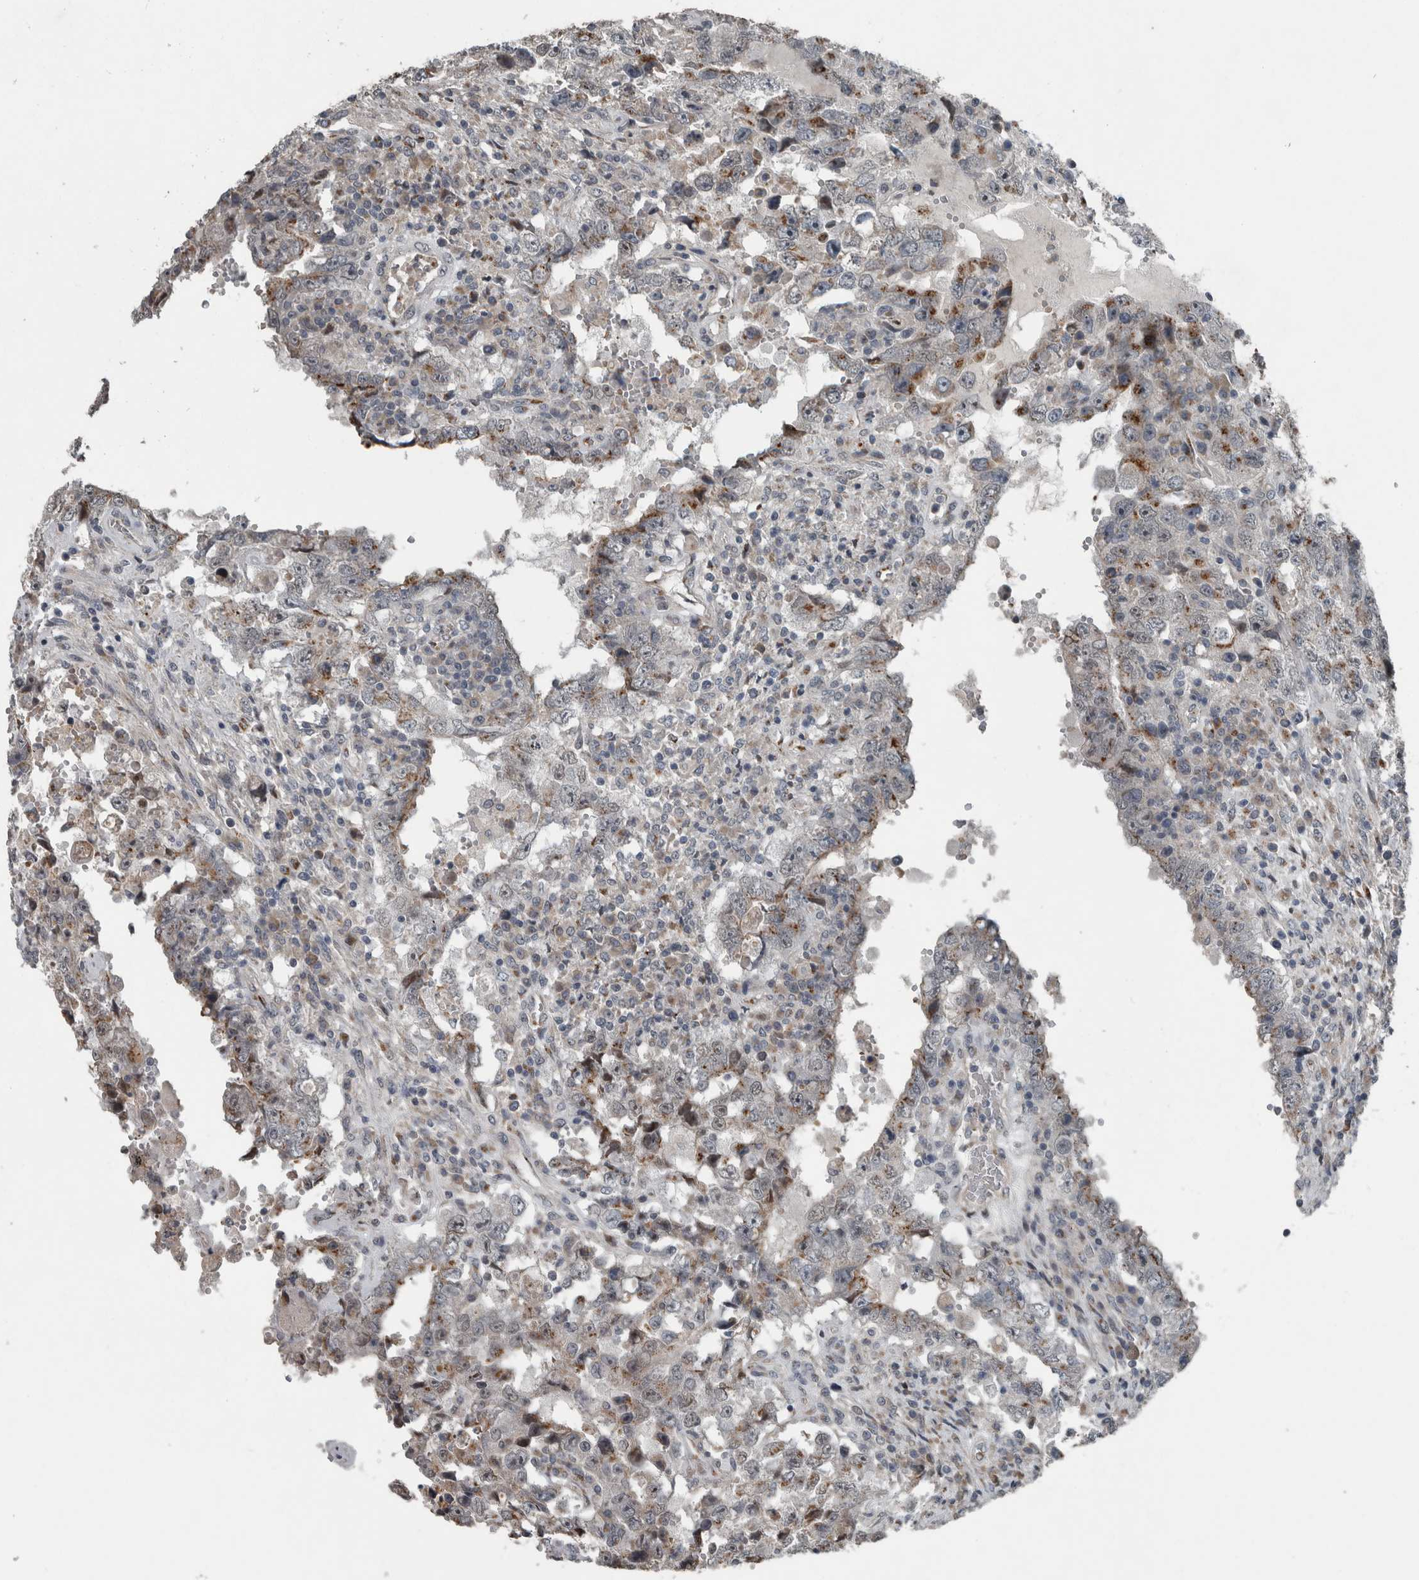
{"staining": {"intensity": "moderate", "quantity": "25%-75%", "location": "cytoplasmic/membranous"}, "tissue": "testis cancer", "cell_type": "Tumor cells", "image_type": "cancer", "snomed": [{"axis": "morphology", "description": "Carcinoma, Embryonal, NOS"}, {"axis": "topography", "description": "Testis"}], "caption": "Immunohistochemistry (IHC) staining of testis cancer (embryonal carcinoma), which reveals medium levels of moderate cytoplasmic/membranous staining in about 25%-75% of tumor cells indicating moderate cytoplasmic/membranous protein staining. The staining was performed using DAB (3,3'-diaminobenzidine) (brown) for protein detection and nuclei were counterstained in hematoxylin (blue).", "gene": "ZNF345", "patient": {"sex": "male", "age": 26}}